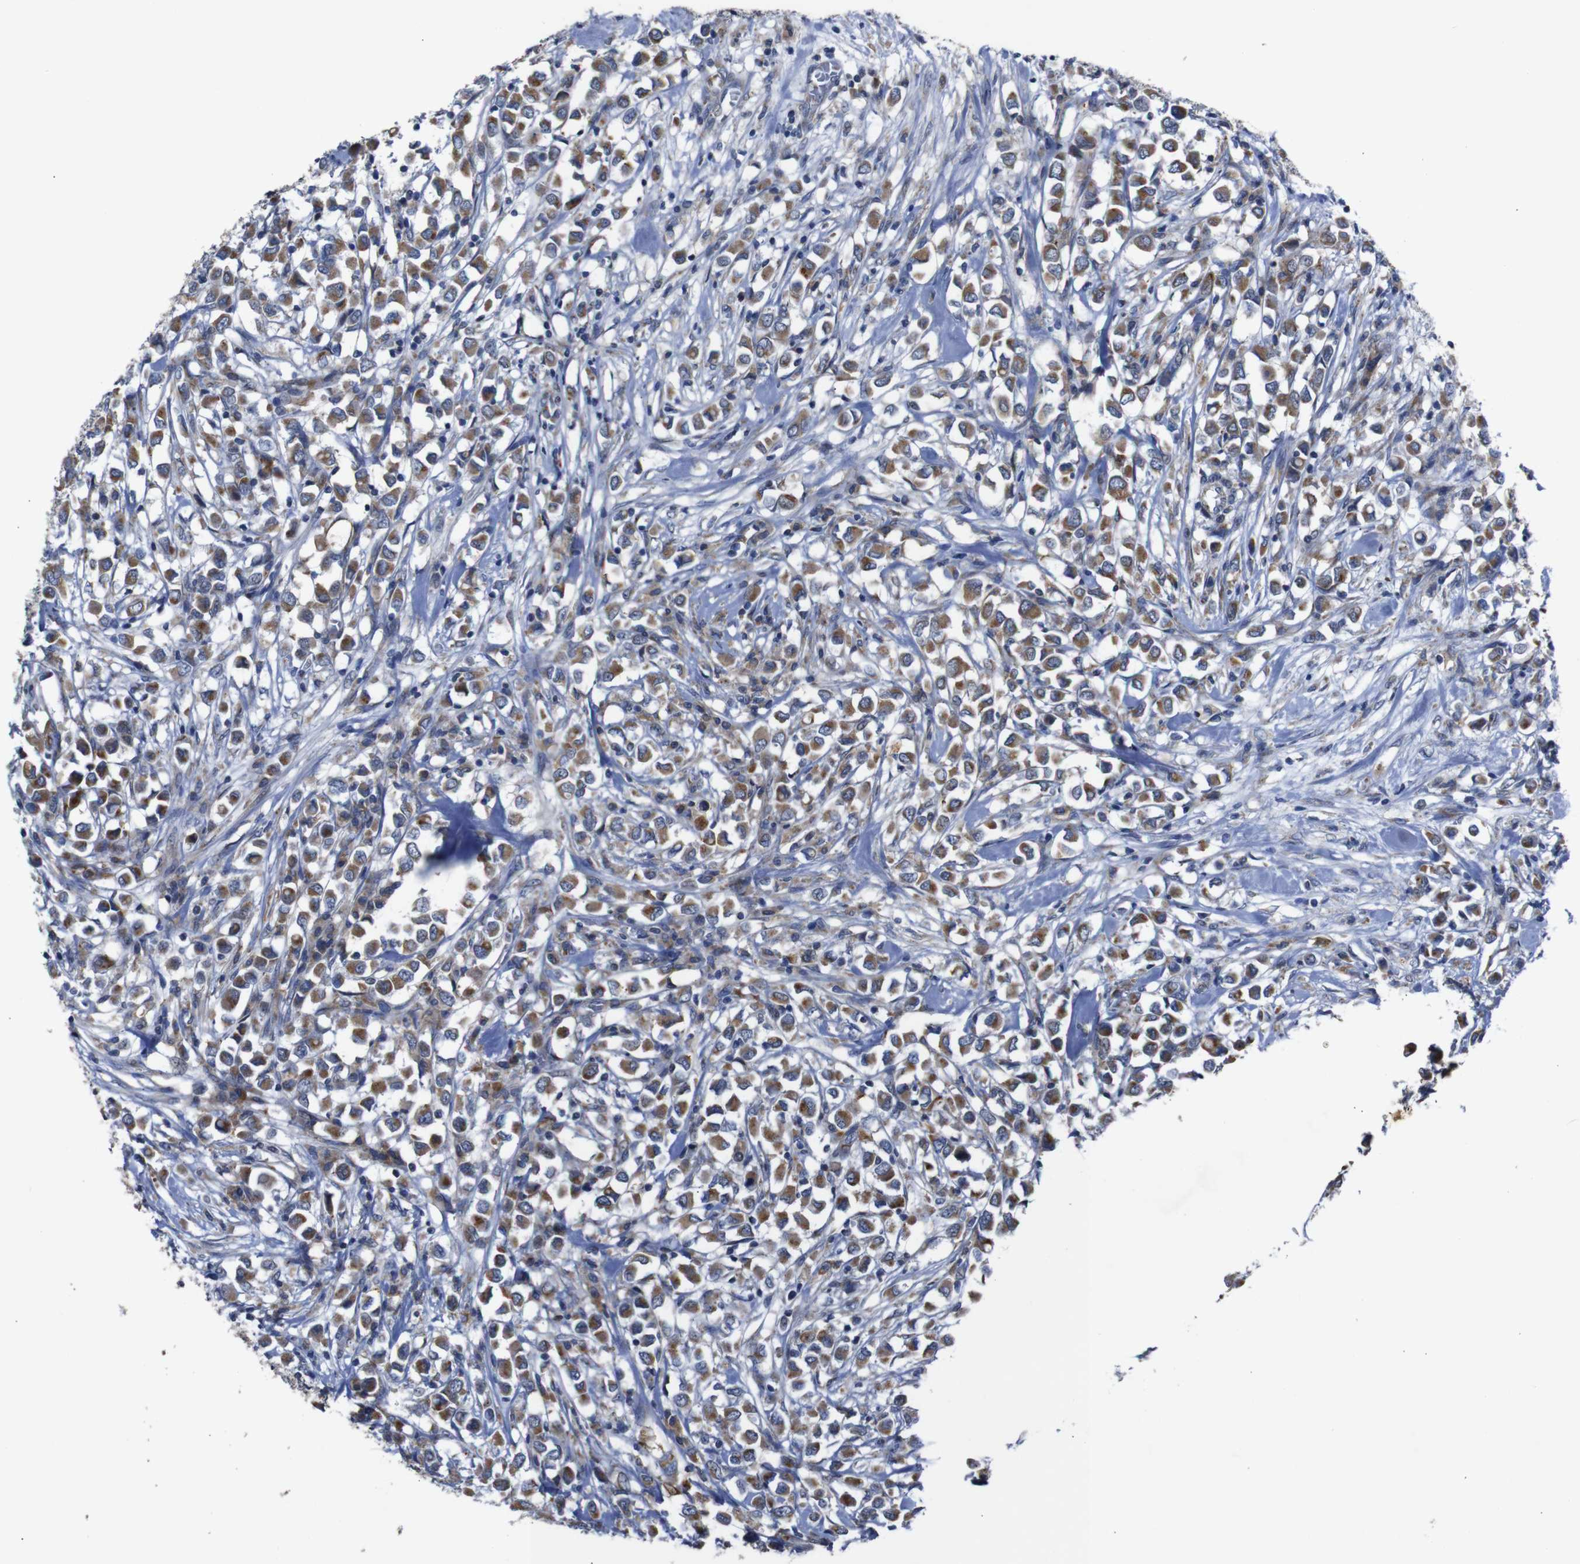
{"staining": {"intensity": "moderate", "quantity": ">75%", "location": "cytoplasmic/membranous"}, "tissue": "breast cancer", "cell_type": "Tumor cells", "image_type": "cancer", "snomed": [{"axis": "morphology", "description": "Duct carcinoma"}, {"axis": "topography", "description": "Breast"}], "caption": "Breast cancer was stained to show a protein in brown. There is medium levels of moderate cytoplasmic/membranous expression in about >75% of tumor cells.", "gene": "CHST10", "patient": {"sex": "female", "age": 61}}